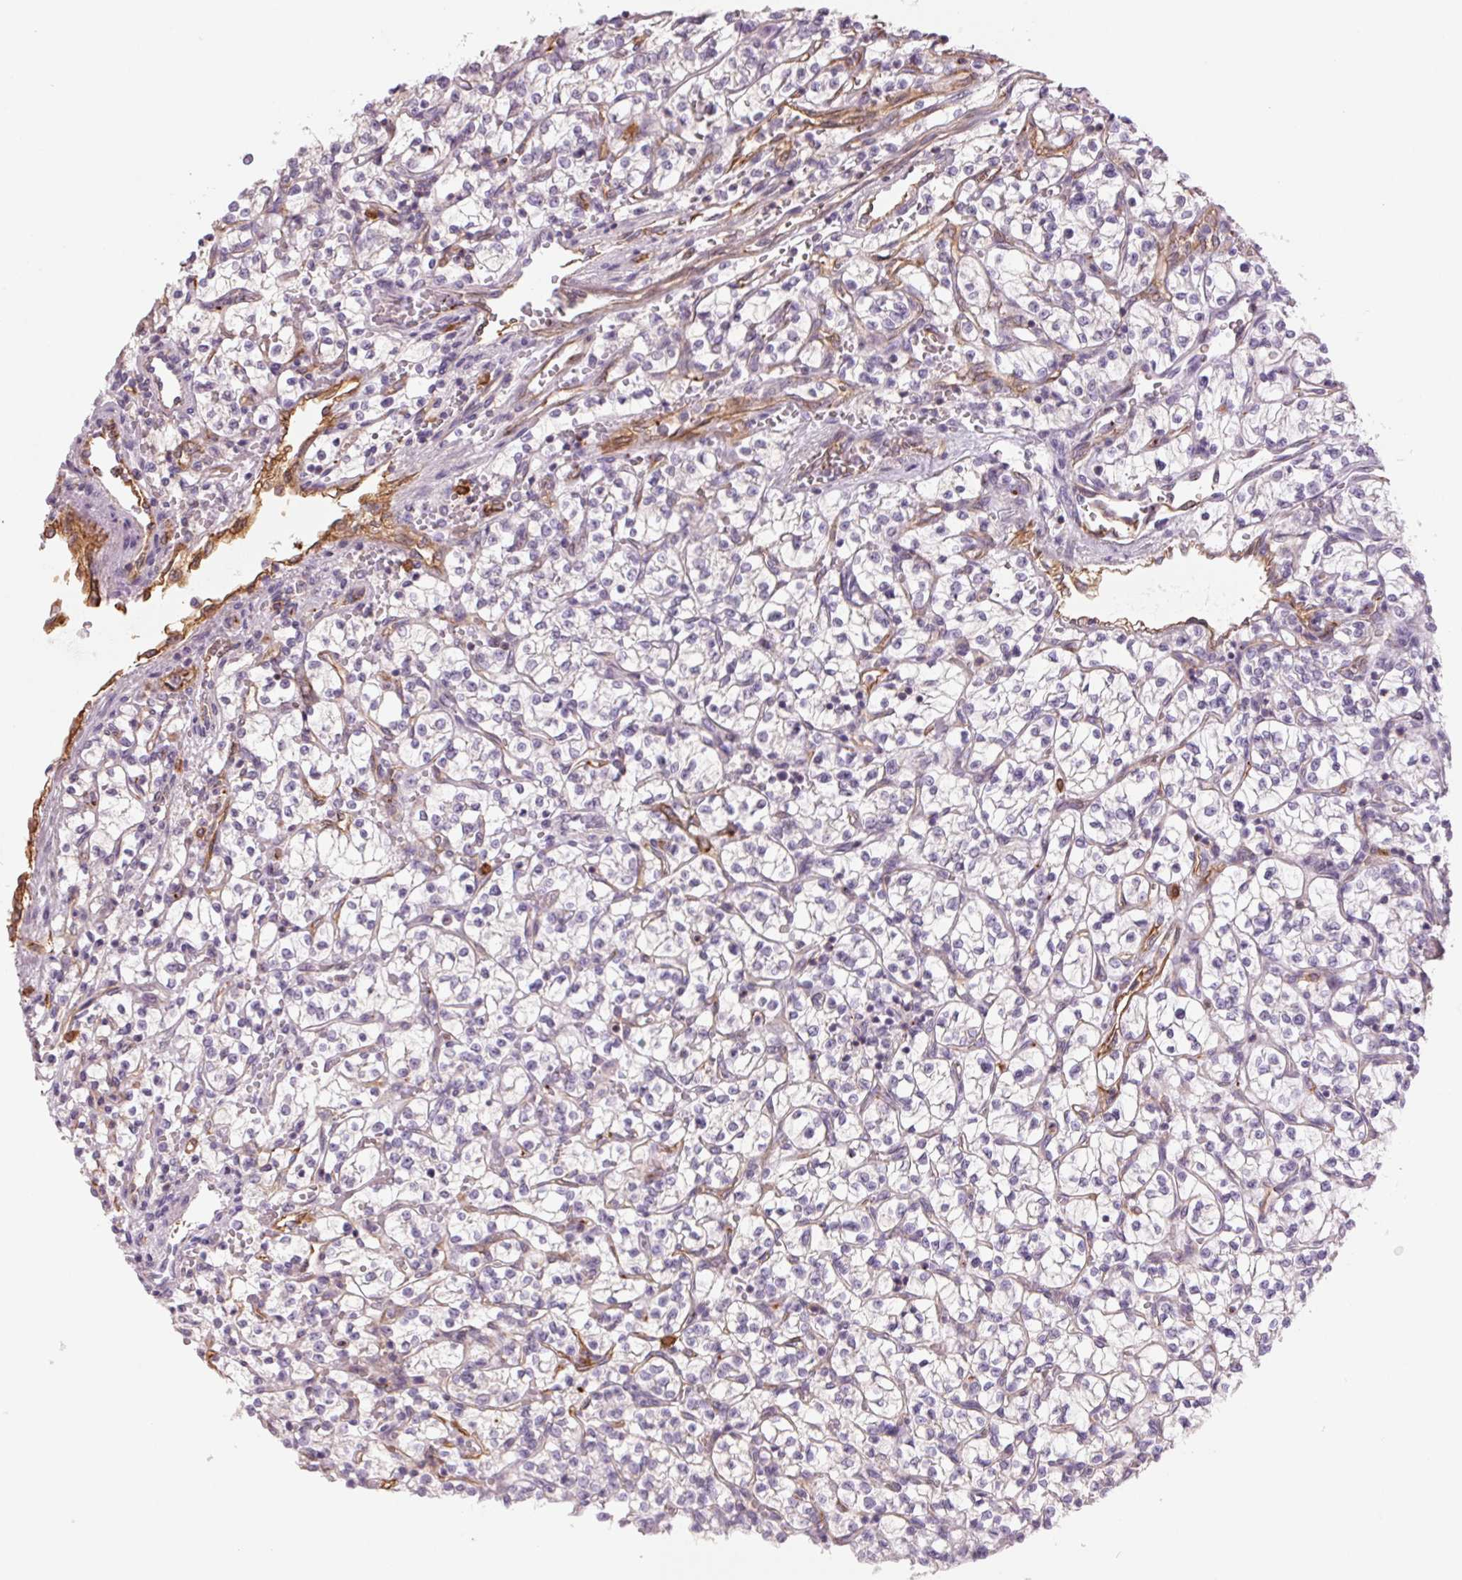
{"staining": {"intensity": "negative", "quantity": "none", "location": "none"}, "tissue": "renal cancer", "cell_type": "Tumor cells", "image_type": "cancer", "snomed": [{"axis": "morphology", "description": "Adenocarcinoma, NOS"}, {"axis": "topography", "description": "Kidney"}], "caption": "This histopathology image is of adenocarcinoma (renal) stained with immunohistochemistry to label a protein in brown with the nuclei are counter-stained blue. There is no expression in tumor cells.", "gene": "ANKRD13B", "patient": {"sex": "female", "age": 64}}